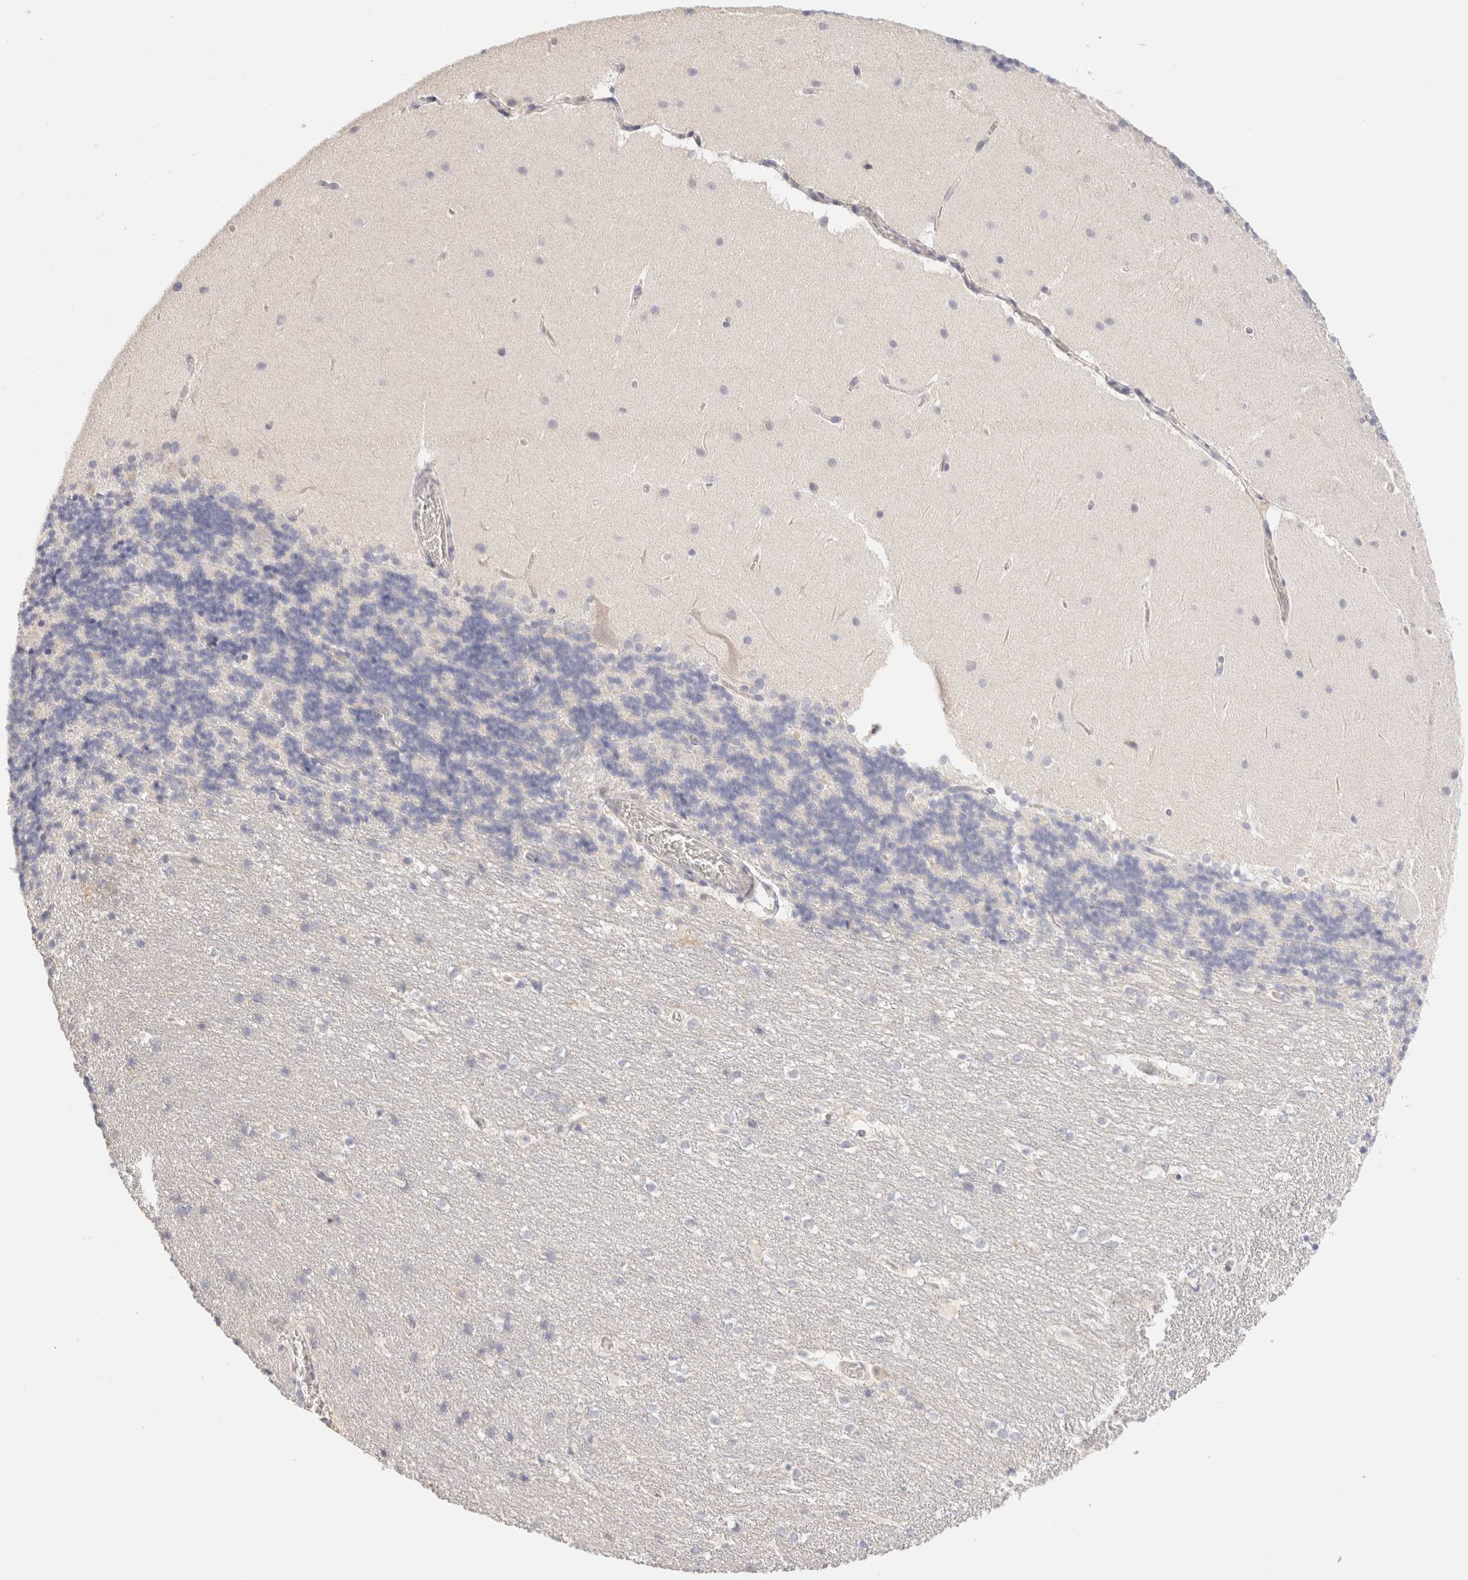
{"staining": {"intensity": "negative", "quantity": "none", "location": "none"}, "tissue": "cerebellum", "cell_type": "Cells in granular layer", "image_type": "normal", "snomed": [{"axis": "morphology", "description": "Normal tissue, NOS"}, {"axis": "topography", "description": "Cerebellum"}], "caption": "Image shows no significant protein expression in cells in granular layer of normal cerebellum. Nuclei are stained in blue.", "gene": "SCGB2A2", "patient": {"sex": "female", "age": 19}}